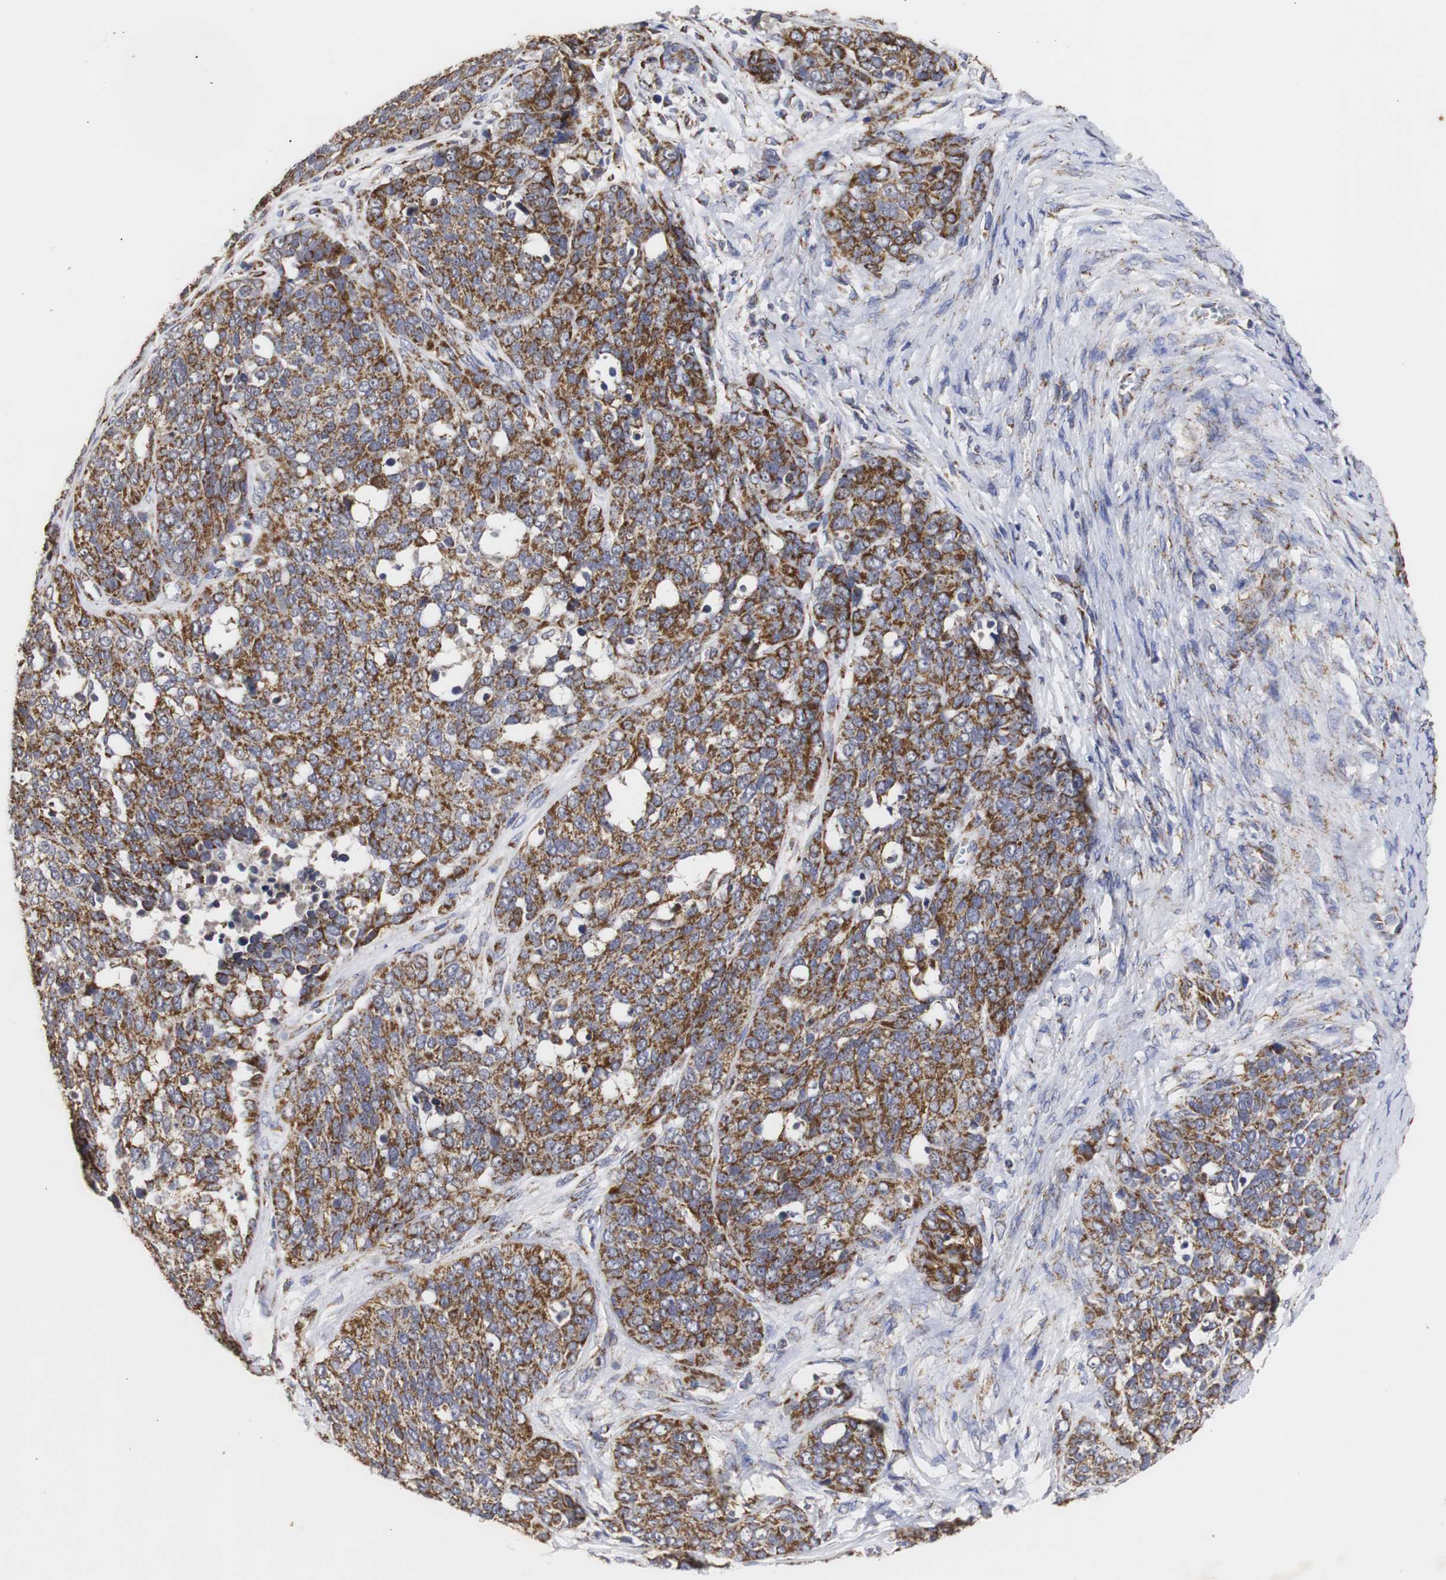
{"staining": {"intensity": "moderate", "quantity": ">75%", "location": "cytoplasmic/membranous"}, "tissue": "ovarian cancer", "cell_type": "Tumor cells", "image_type": "cancer", "snomed": [{"axis": "morphology", "description": "Cystadenocarcinoma, serous, NOS"}, {"axis": "topography", "description": "Ovary"}], "caption": "Serous cystadenocarcinoma (ovarian) stained for a protein (brown) exhibits moderate cytoplasmic/membranous positive expression in approximately >75% of tumor cells.", "gene": "HSD17B10", "patient": {"sex": "female", "age": 44}}